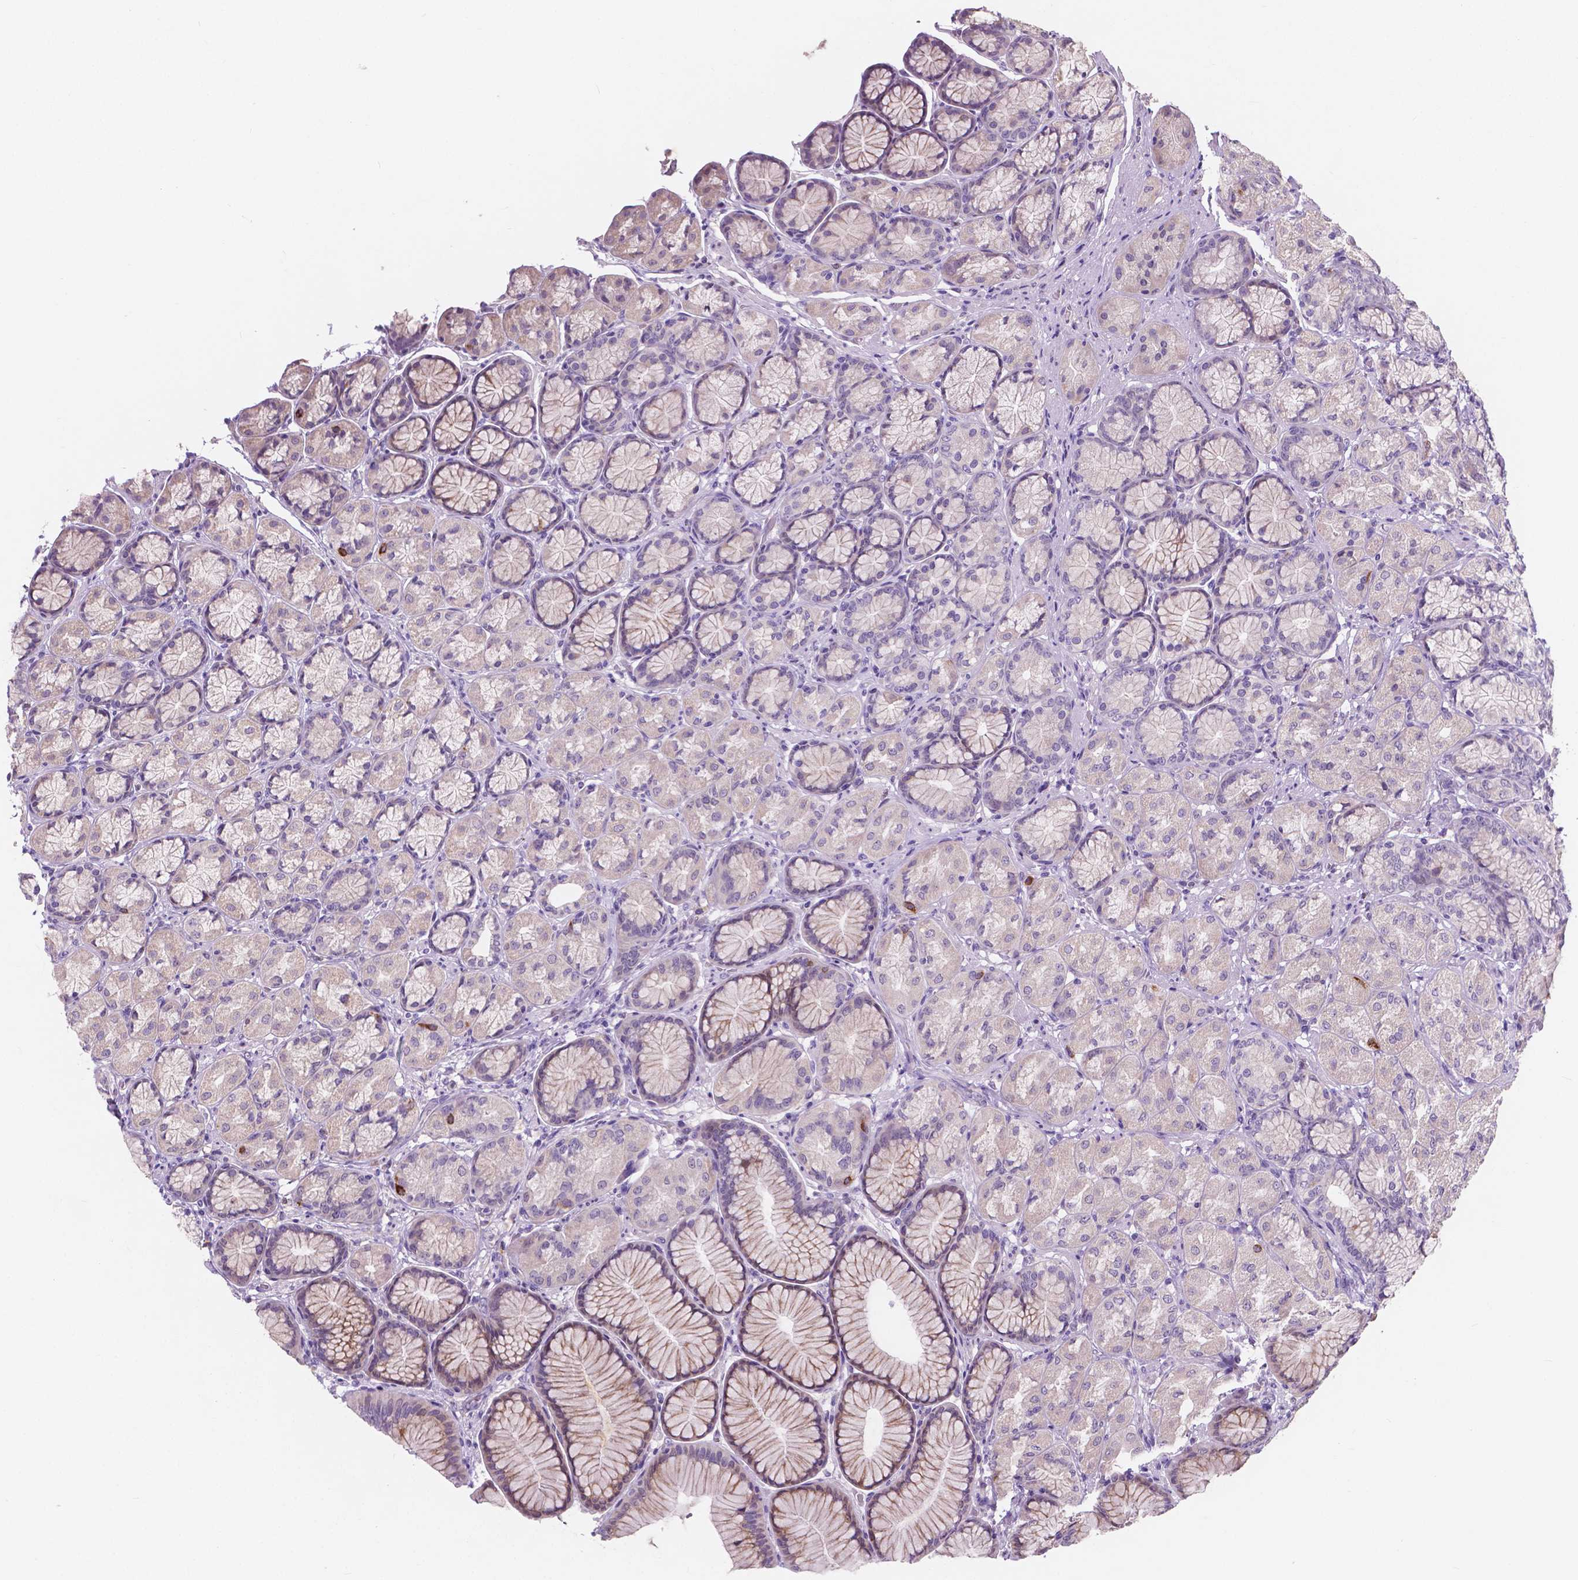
{"staining": {"intensity": "moderate", "quantity": "<25%", "location": "cytoplasmic/membranous"}, "tissue": "stomach", "cell_type": "Glandular cells", "image_type": "normal", "snomed": [{"axis": "morphology", "description": "Normal tissue, NOS"}, {"axis": "morphology", "description": "Adenocarcinoma, NOS"}, {"axis": "morphology", "description": "Adenocarcinoma, High grade"}, {"axis": "topography", "description": "Stomach, upper"}, {"axis": "topography", "description": "Stomach"}], "caption": "A brown stain highlights moderate cytoplasmic/membranous staining of a protein in glandular cells of unremarkable human stomach. Ihc stains the protein of interest in brown and the nuclei are stained blue.", "gene": "IREB2", "patient": {"sex": "female", "age": 65}}